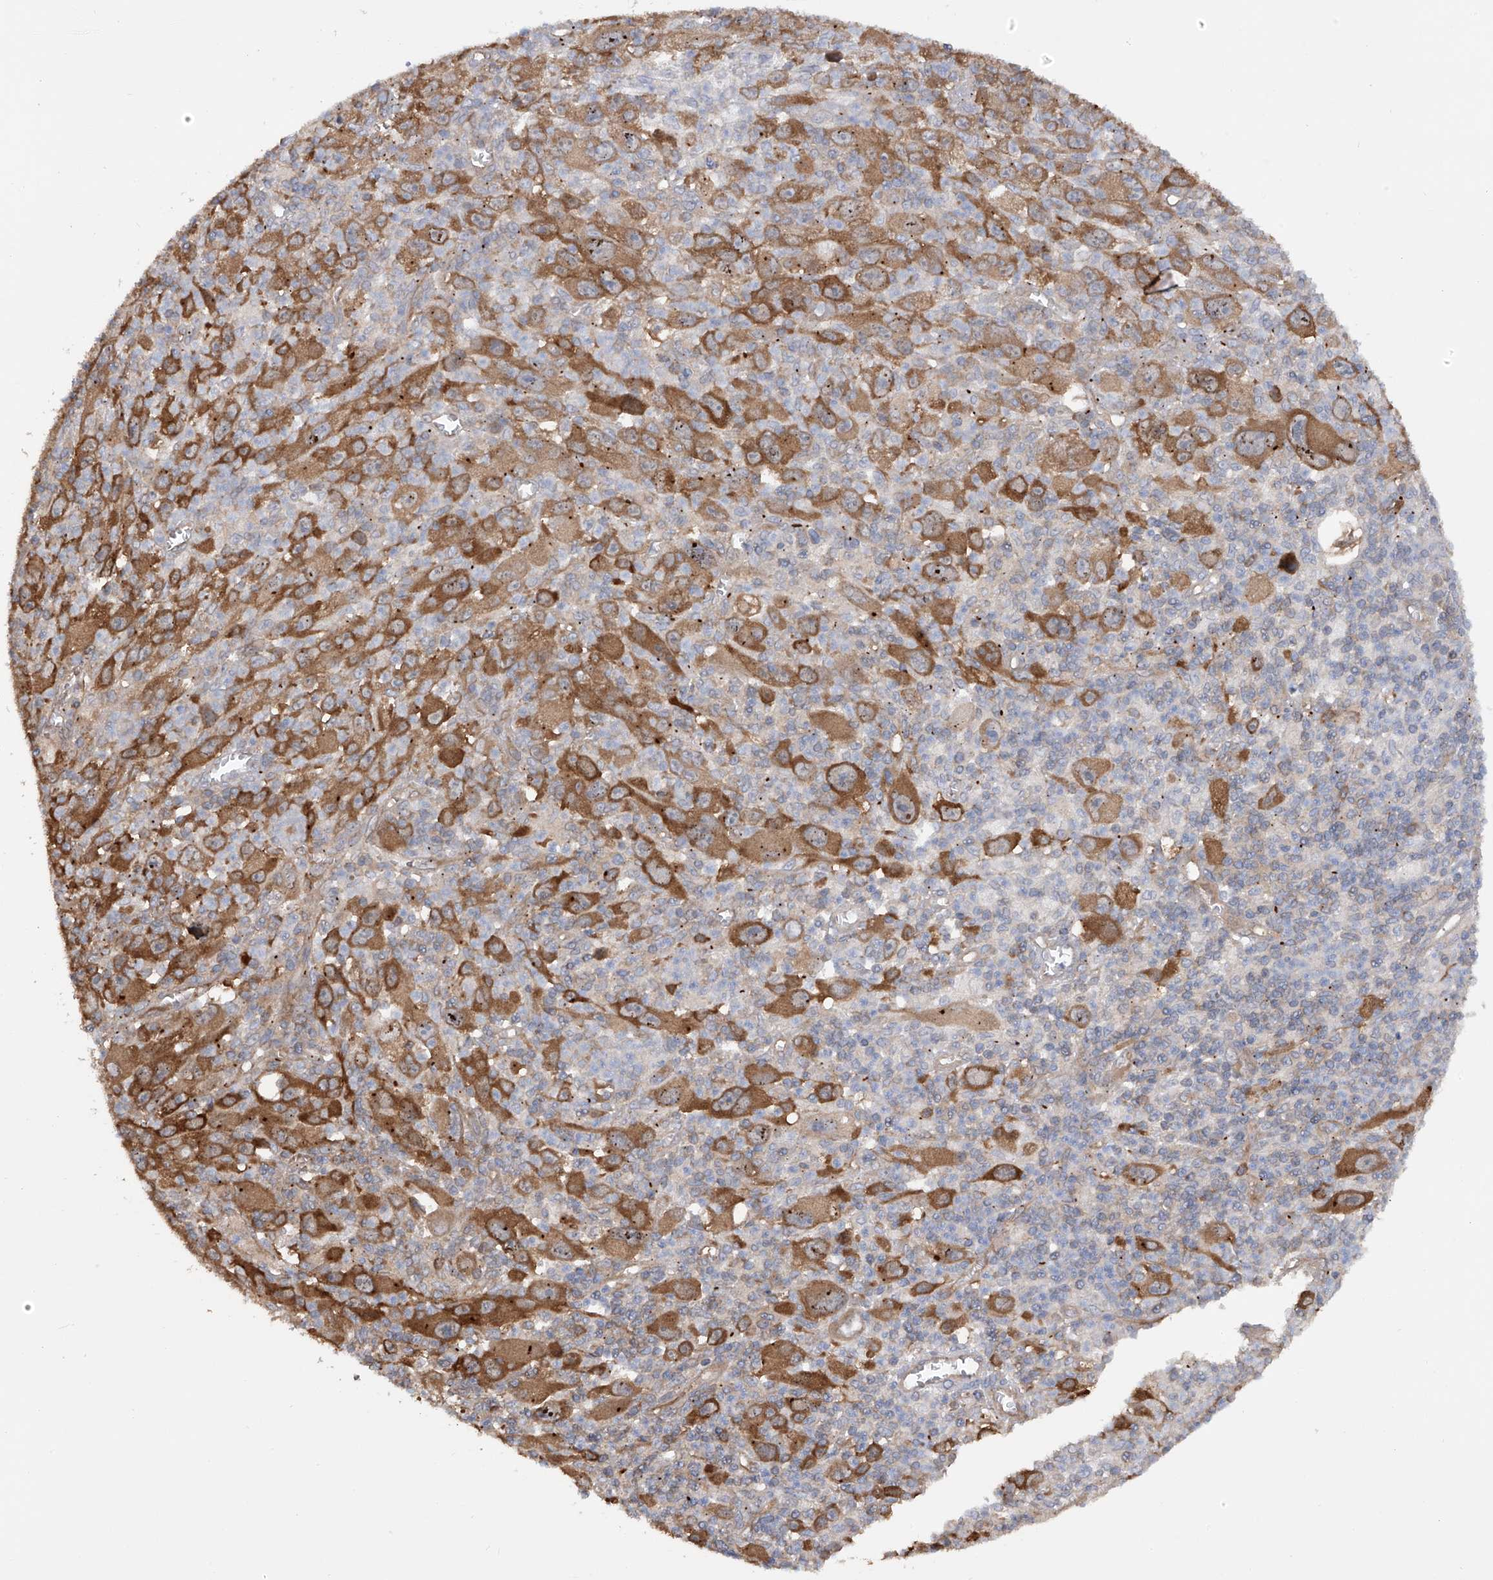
{"staining": {"intensity": "strong", "quantity": ">75%", "location": "cytoplasmic/membranous"}, "tissue": "melanoma", "cell_type": "Tumor cells", "image_type": "cancer", "snomed": [{"axis": "morphology", "description": "Malignant melanoma, Metastatic site"}, {"axis": "topography", "description": "Skin"}], "caption": "Protein positivity by immunohistochemistry shows strong cytoplasmic/membranous expression in approximately >75% of tumor cells in malignant melanoma (metastatic site). The staining is performed using DAB brown chromogen to label protein expression. The nuclei are counter-stained blue using hematoxylin.", "gene": "NUDT17", "patient": {"sex": "female", "age": 56}}